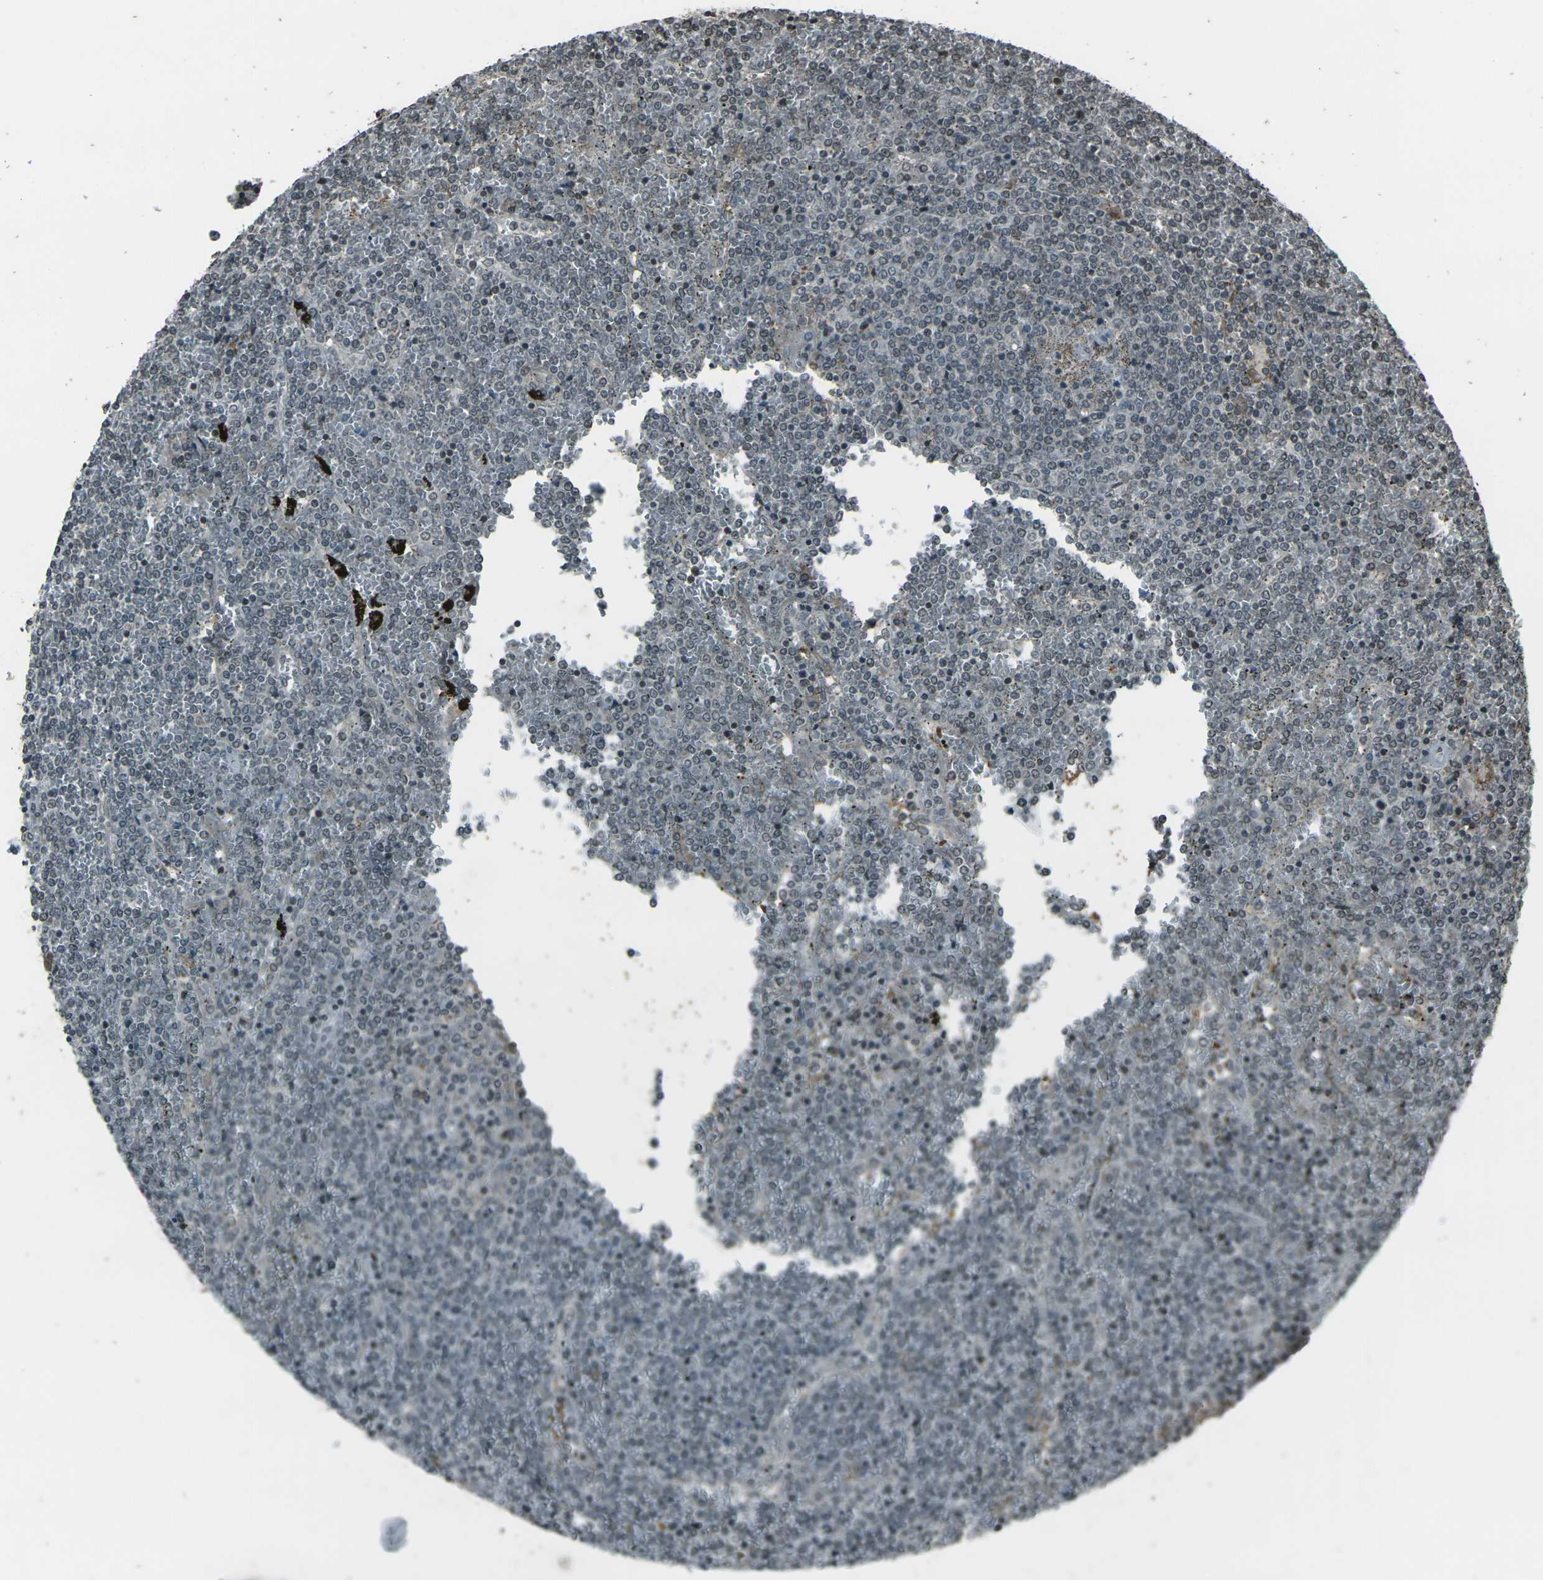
{"staining": {"intensity": "weak", "quantity": "<25%", "location": "nuclear"}, "tissue": "lymphoma", "cell_type": "Tumor cells", "image_type": "cancer", "snomed": [{"axis": "morphology", "description": "Malignant lymphoma, non-Hodgkin's type, Low grade"}, {"axis": "topography", "description": "Spleen"}], "caption": "Tumor cells are negative for brown protein staining in lymphoma.", "gene": "PRPF8", "patient": {"sex": "female", "age": 19}}